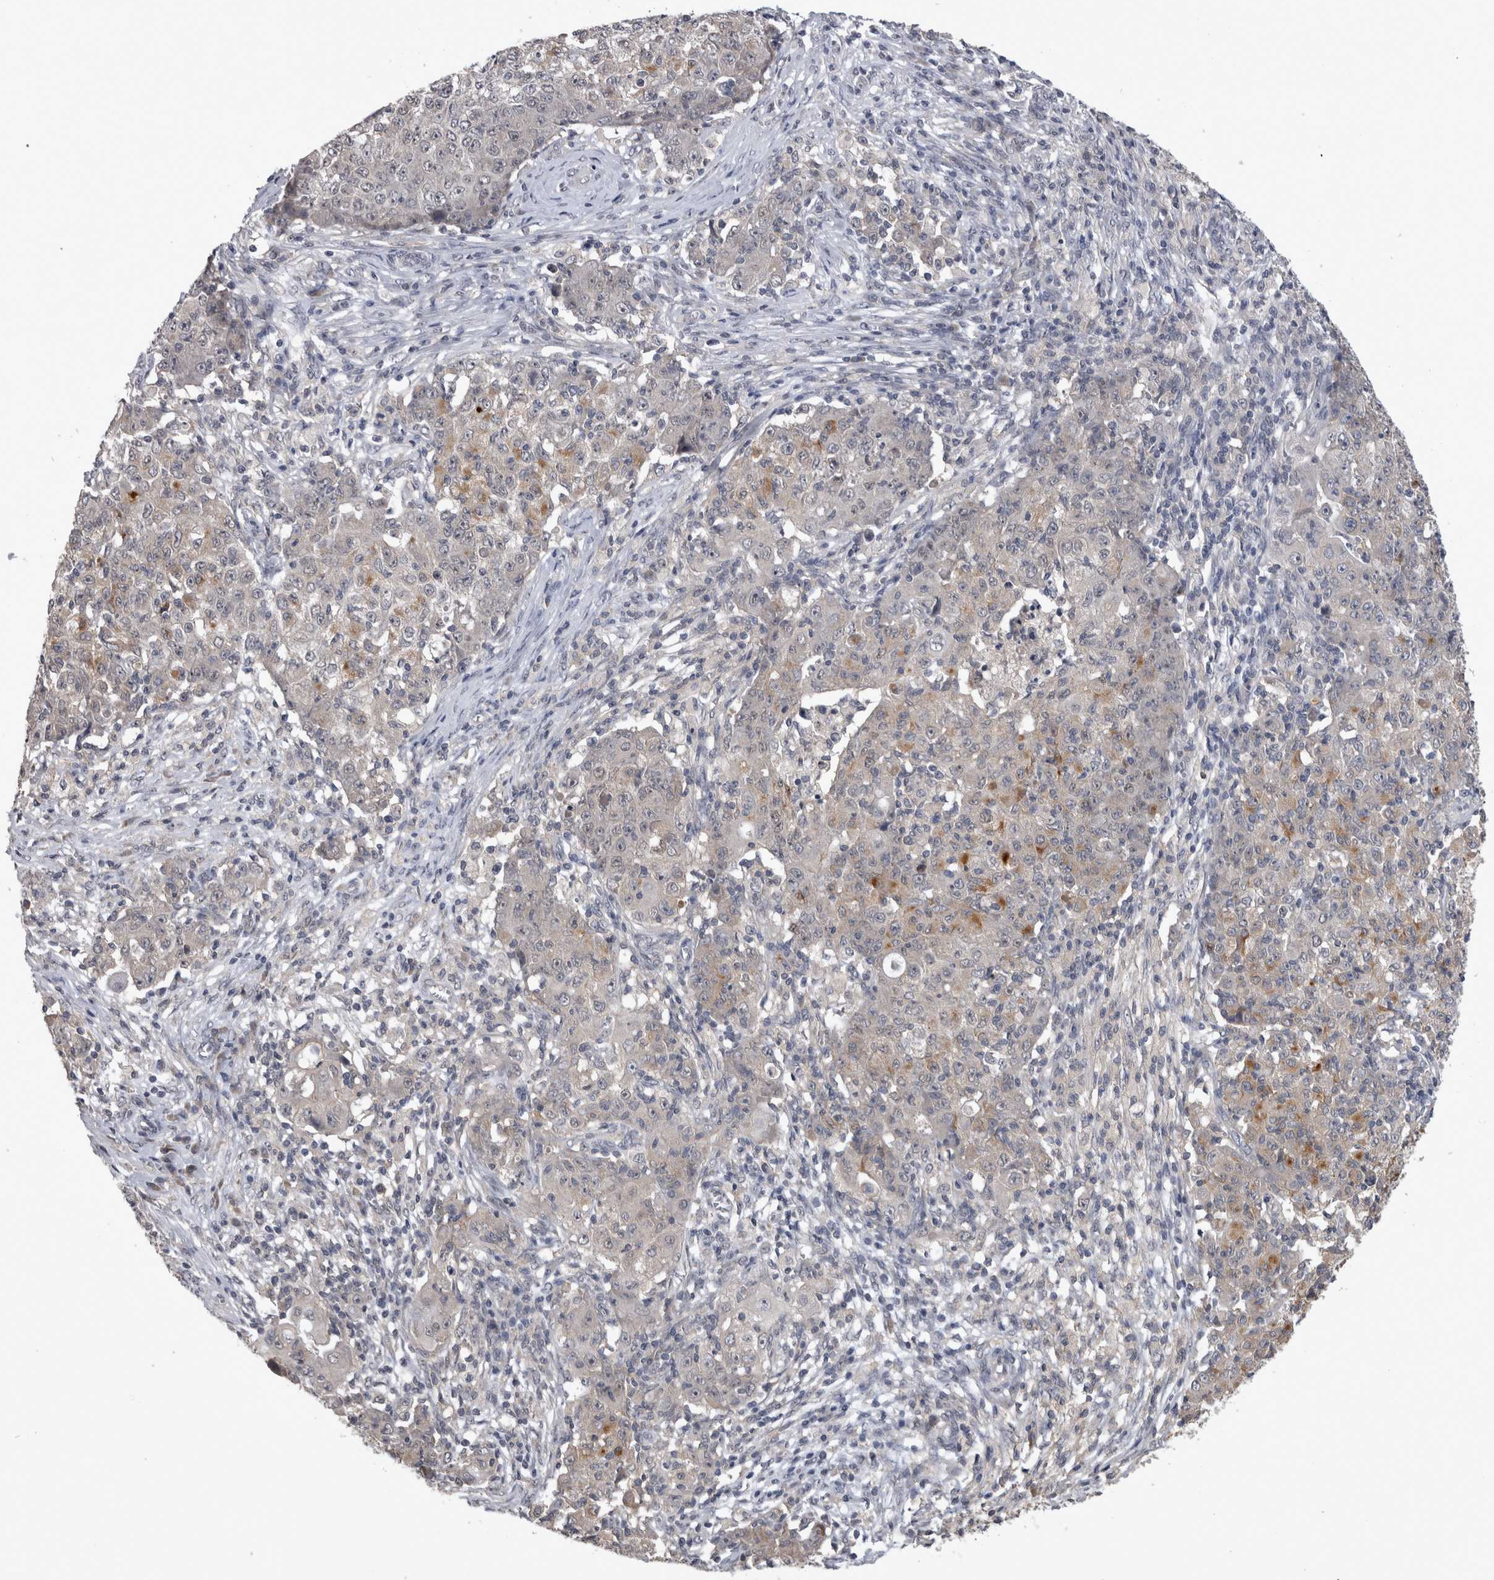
{"staining": {"intensity": "moderate", "quantity": "<25%", "location": "cytoplasmic/membranous"}, "tissue": "ovarian cancer", "cell_type": "Tumor cells", "image_type": "cancer", "snomed": [{"axis": "morphology", "description": "Carcinoma, endometroid"}, {"axis": "topography", "description": "Ovary"}], "caption": "DAB (3,3'-diaminobenzidine) immunohistochemical staining of ovarian cancer (endometroid carcinoma) reveals moderate cytoplasmic/membranous protein positivity in about <25% of tumor cells. Ihc stains the protein in brown and the nuclei are stained blue.", "gene": "ZNF114", "patient": {"sex": "female", "age": 42}}